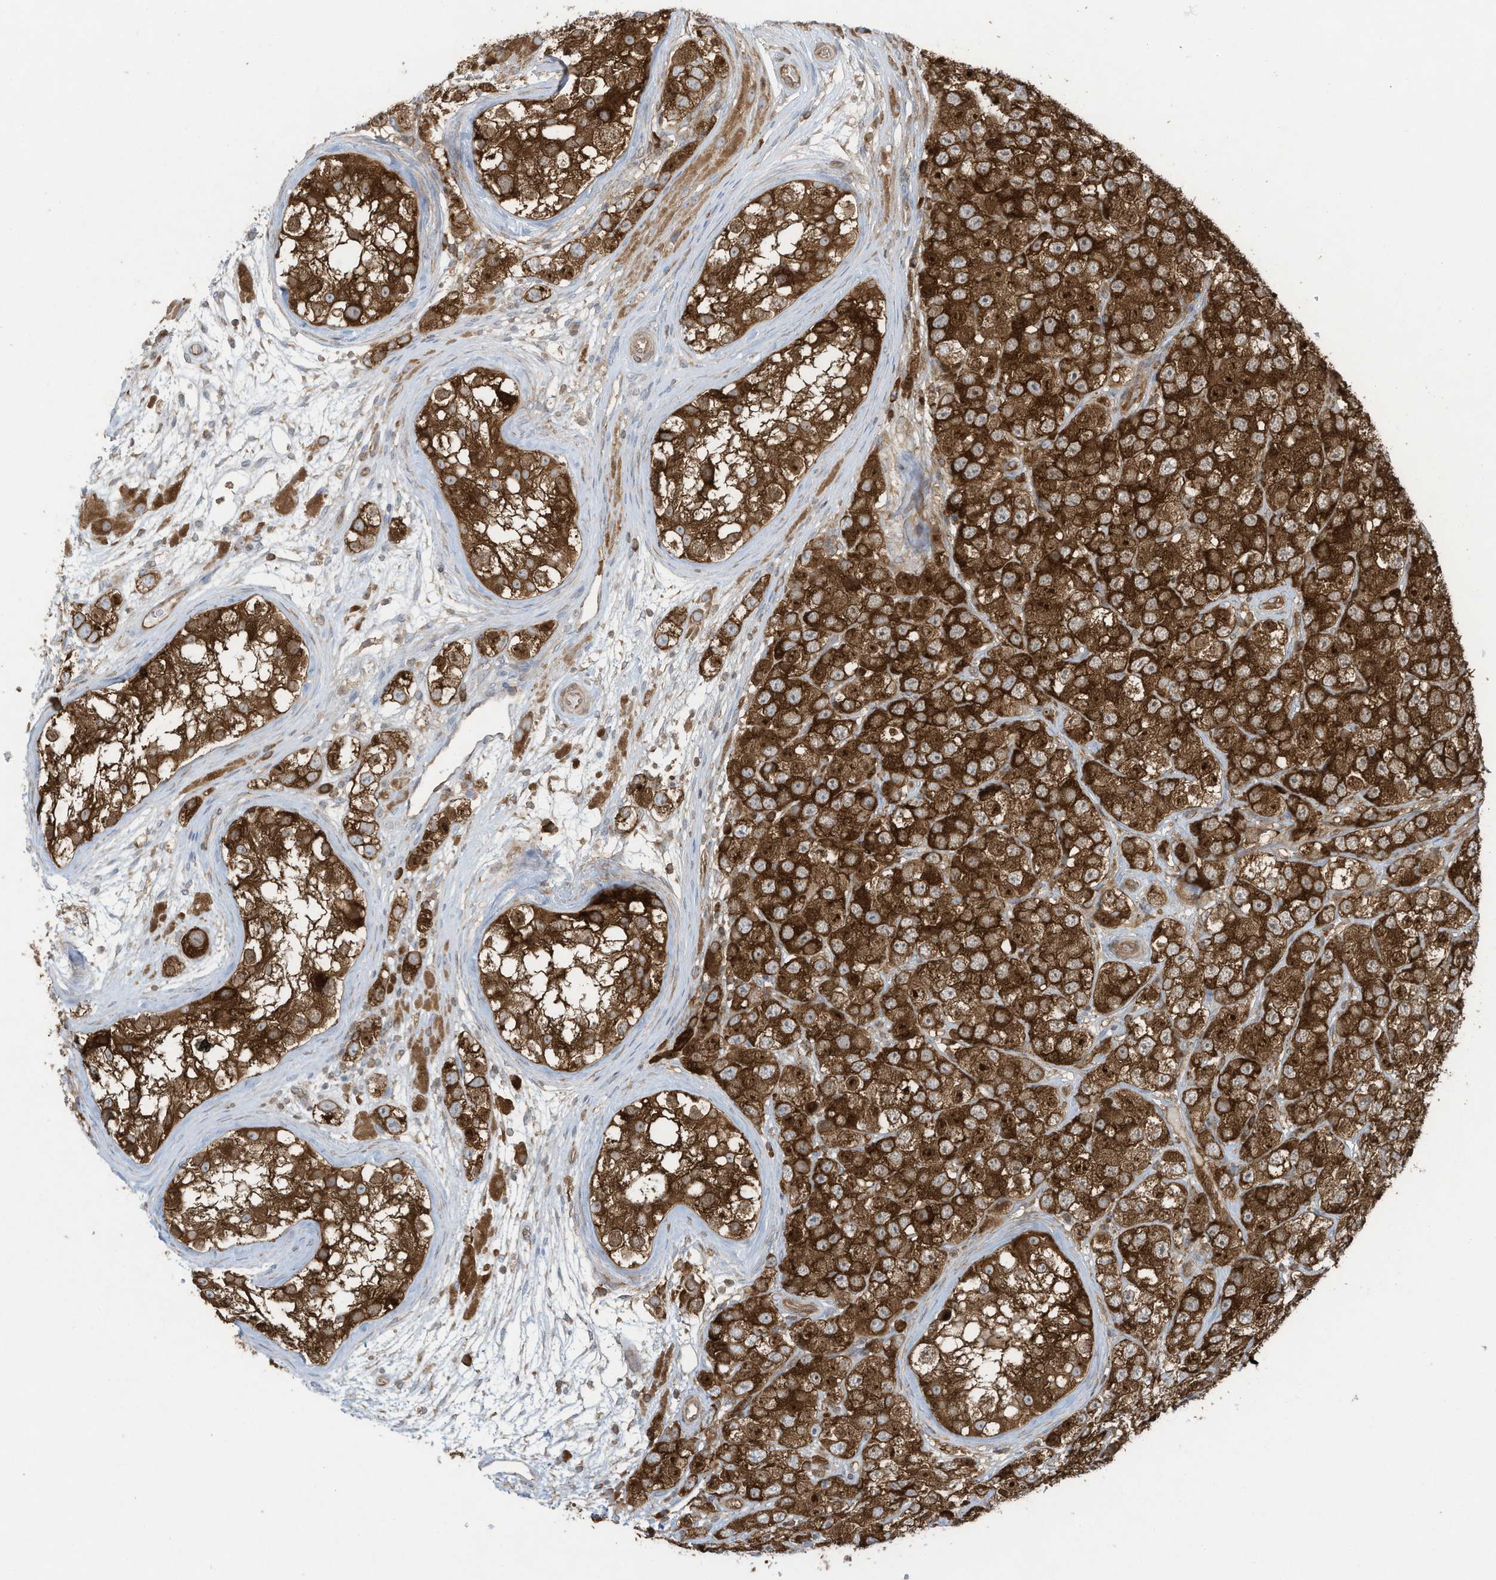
{"staining": {"intensity": "strong", "quantity": ">75%", "location": "cytoplasmic/membranous,nuclear"}, "tissue": "testis cancer", "cell_type": "Tumor cells", "image_type": "cancer", "snomed": [{"axis": "morphology", "description": "Seminoma, NOS"}, {"axis": "topography", "description": "Testis"}], "caption": "Protein positivity by immunohistochemistry (IHC) demonstrates strong cytoplasmic/membranous and nuclear expression in approximately >75% of tumor cells in testis cancer.", "gene": "OLA1", "patient": {"sex": "male", "age": 28}}